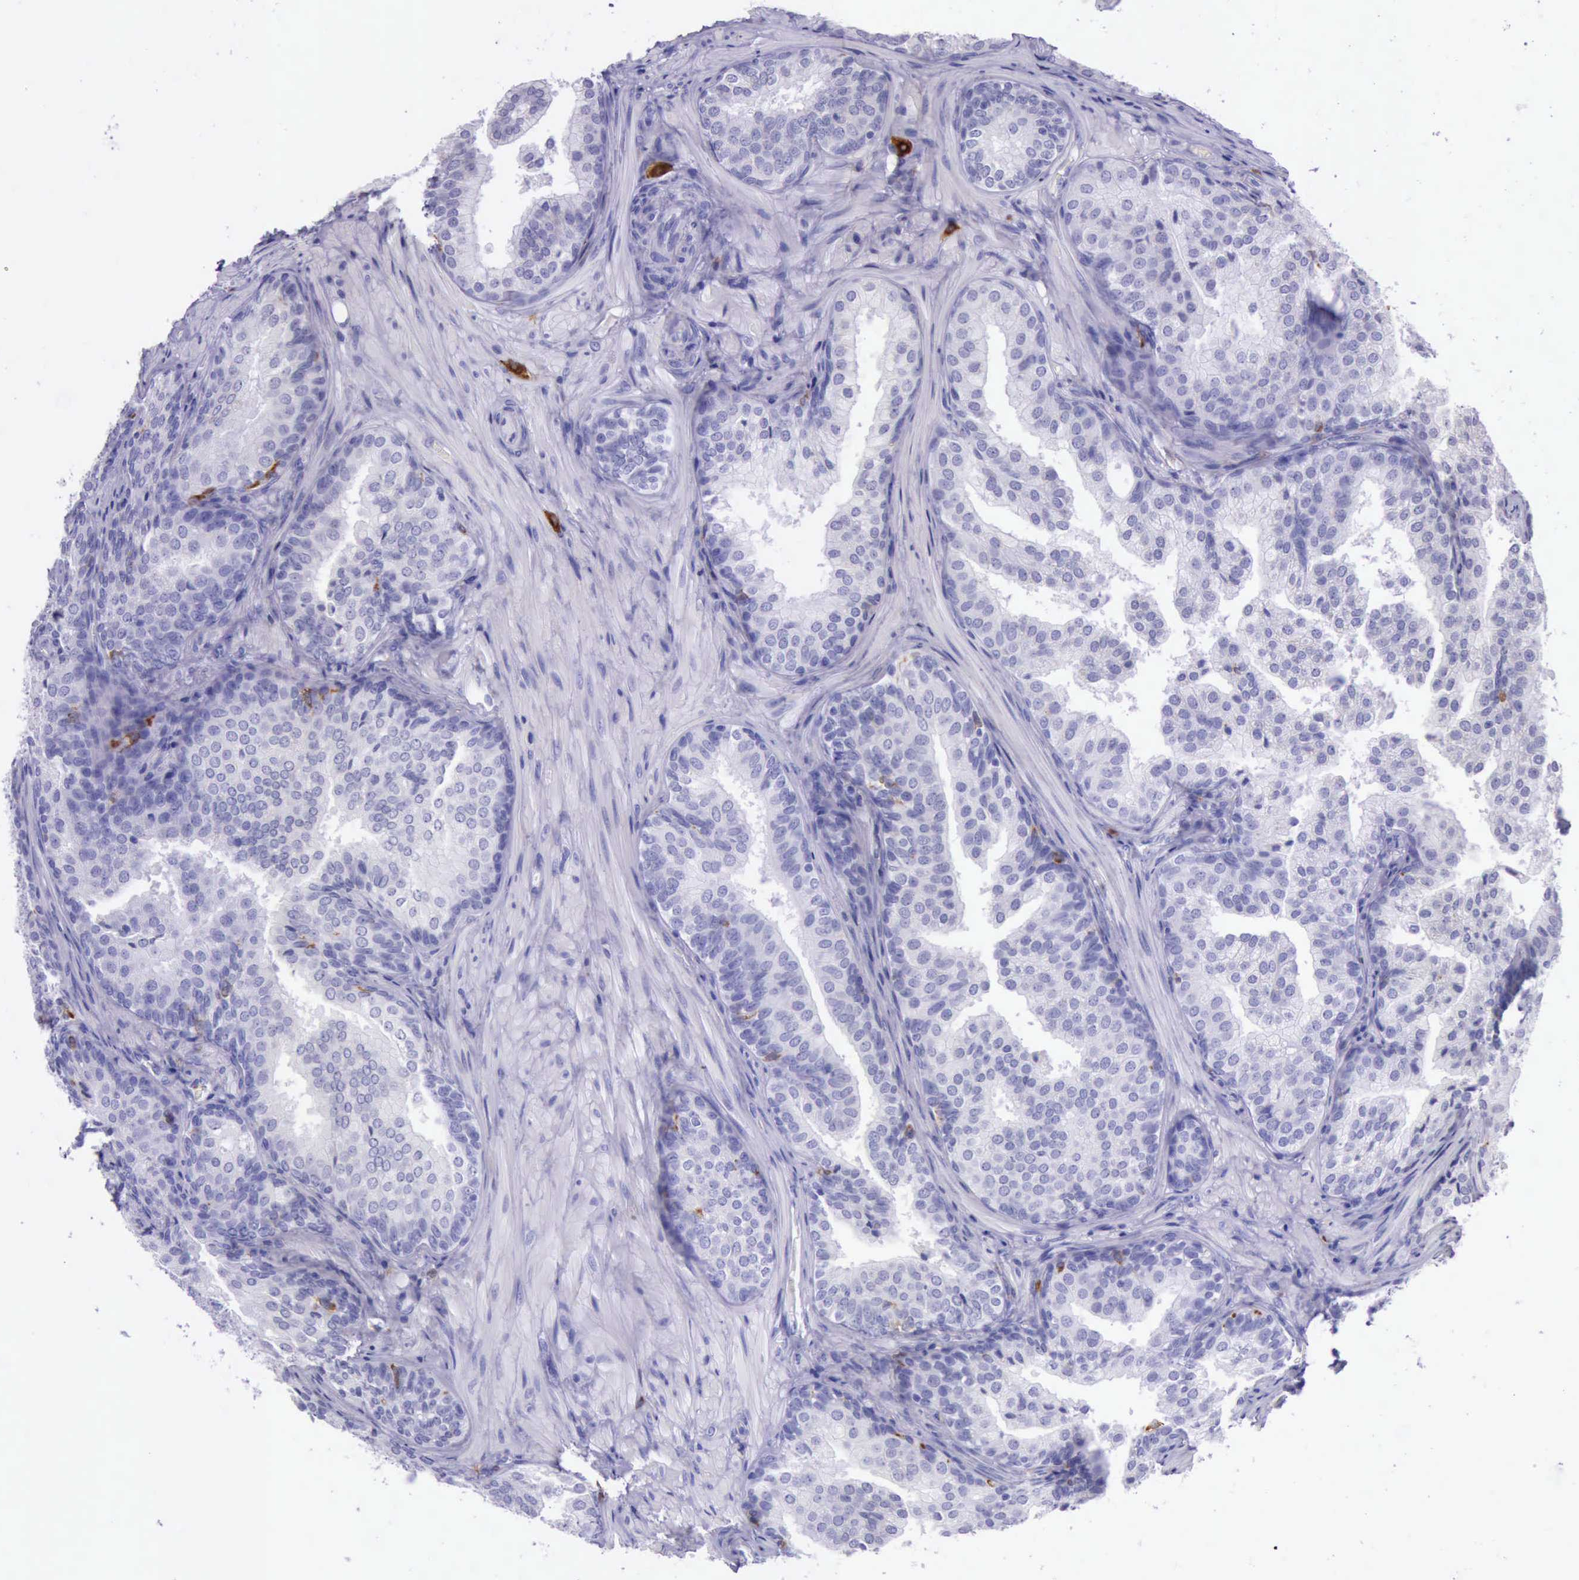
{"staining": {"intensity": "negative", "quantity": "none", "location": "none"}, "tissue": "prostate cancer", "cell_type": "Tumor cells", "image_type": "cancer", "snomed": [{"axis": "morphology", "description": "Adenocarcinoma, Low grade"}, {"axis": "topography", "description": "Prostate"}], "caption": "Immunohistochemistry of prostate cancer displays no staining in tumor cells.", "gene": "BTK", "patient": {"sex": "male", "age": 69}}